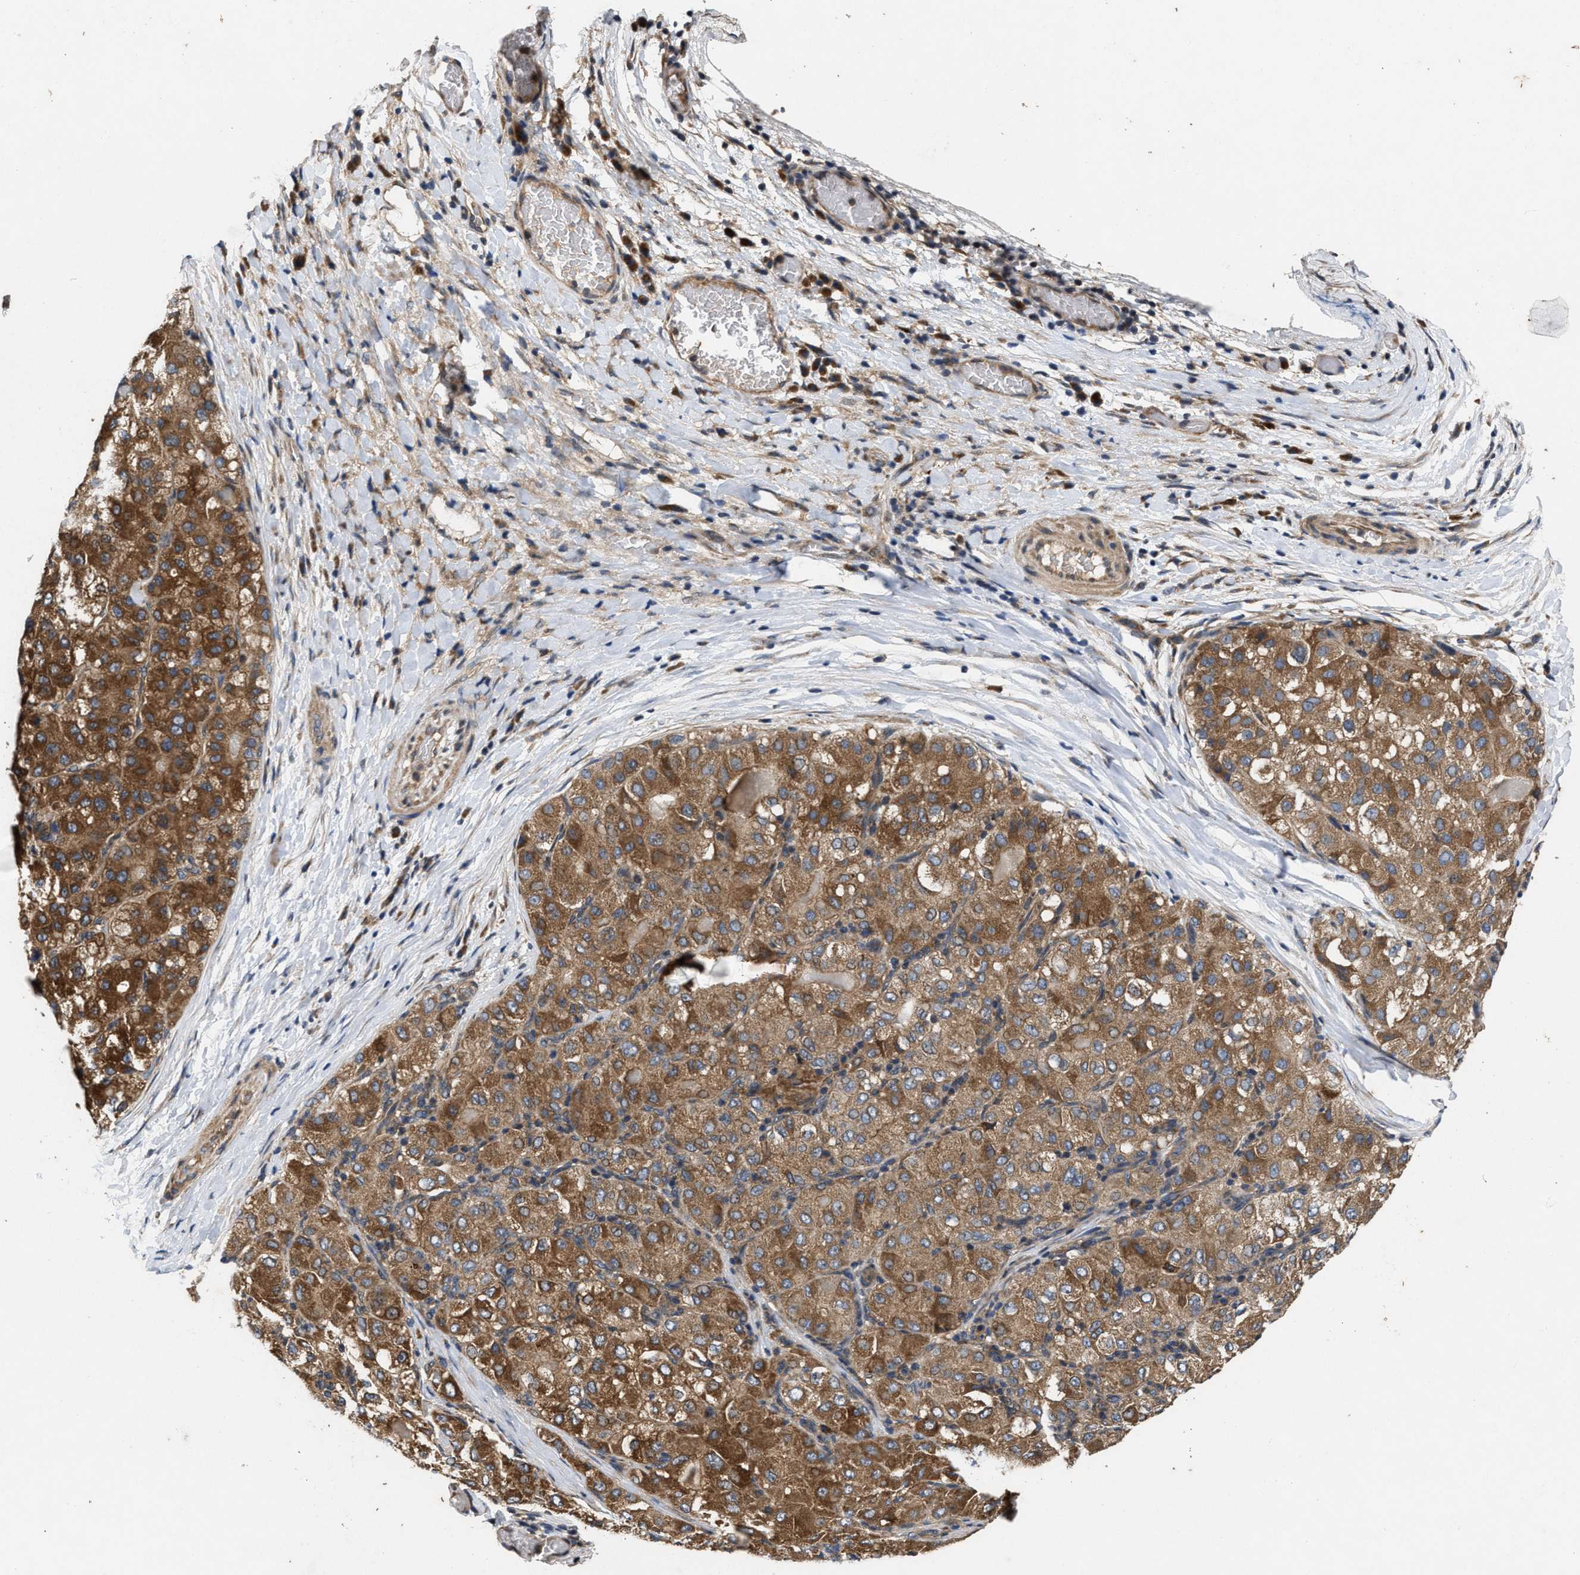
{"staining": {"intensity": "moderate", "quantity": ">75%", "location": "cytoplasmic/membranous"}, "tissue": "liver cancer", "cell_type": "Tumor cells", "image_type": "cancer", "snomed": [{"axis": "morphology", "description": "Carcinoma, Hepatocellular, NOS"}, {"axis": "topography", "description": "Liver"}], "caption": "IHC staining of liver cancer (hepatocellular carcinoma), which reveals medium levels of moderate cytoplasmic/membranous staining in about >75% of tumor cells indicating moderate cytoplasmic/membranous protein staining. The staining was performed using DAB (brown) for protein detection and nuclei were counterstained in hematoxylin (blue).", "gene": "EFNA4", "patient": {"sex": "male", "age": 80}}